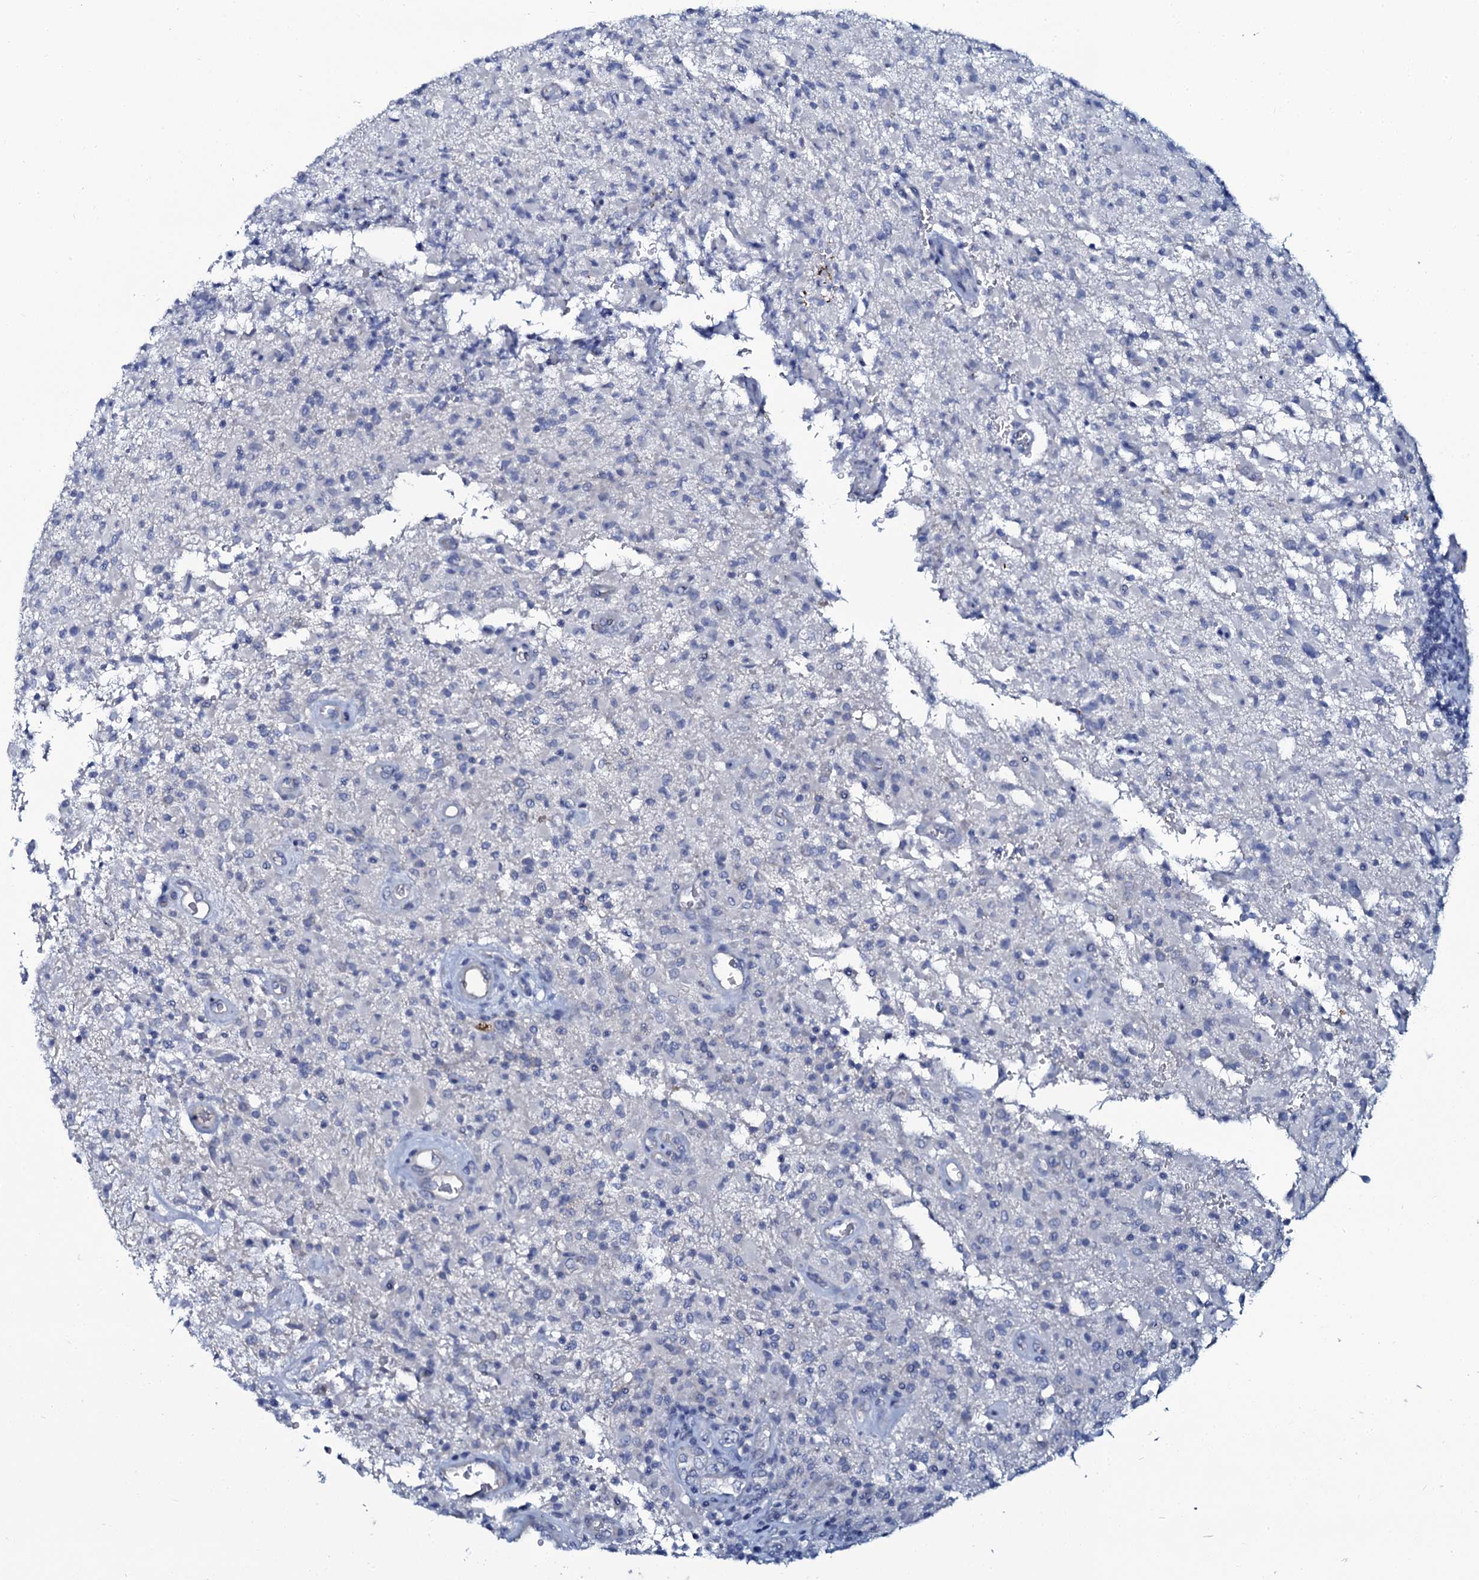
{"staining": {"intensity": "negative", "quantity": "none", "location": "none"}, "tissue": "glioma", "cell_type": "Tumor cells", "image_type": "cancer", "snomed": [{"axis": "morphology", "description": "Glioma, malignant, High grade"}, {"axis": "topography", "description": "Brain"}], "caption": "Tumor cells are negative for protein expression in human glioma. (Stains: DAB (3,3'-diaminobenzidine) immunohistochemistry with hematoxylin counter stain, Microscopy: brightfield microscopy at high magnification).", "gene": "C10orf88", "patient": {"sex": "female", "age": 57}}